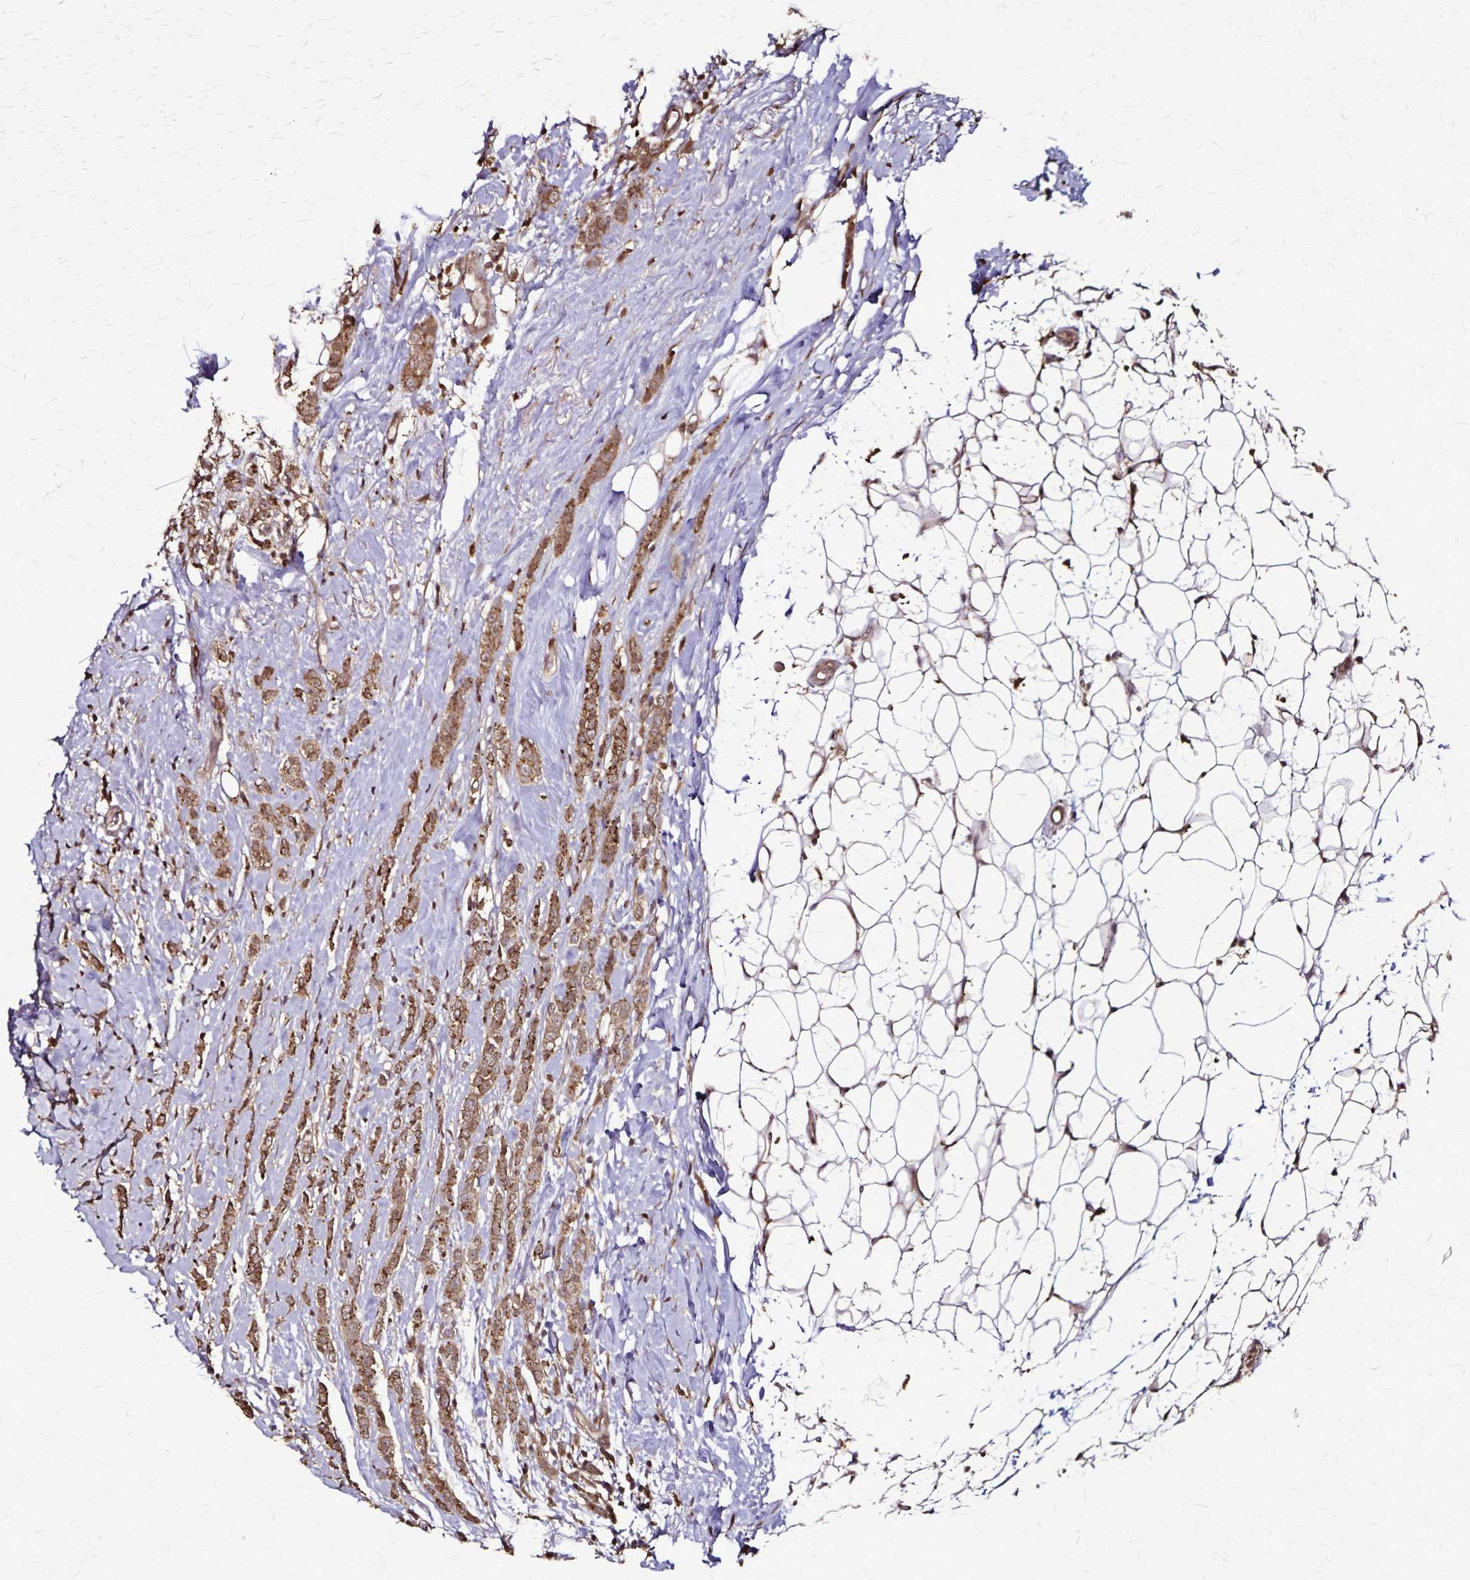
{"staining": {"intensity": "moderate", "quantity": ">75%", "location": "cytoplasmic/membranous"}, "tissue": "breast cancer", "cell_type": "Tumor cells", "image_type": "cancer", "snomed": [{"axis": "morphology", "description": "Lobular carcinoma"}, {"axis": "topography", "description": "Breast"}], "caption": "Protein positivity by IHC displays moderate cytoplasmic/membranous staining in approximately >75% of tumor cells in breast lobular carcinoma.", "gene": "CHMP1B", "patient": {"sex": "female", "age": 49}}